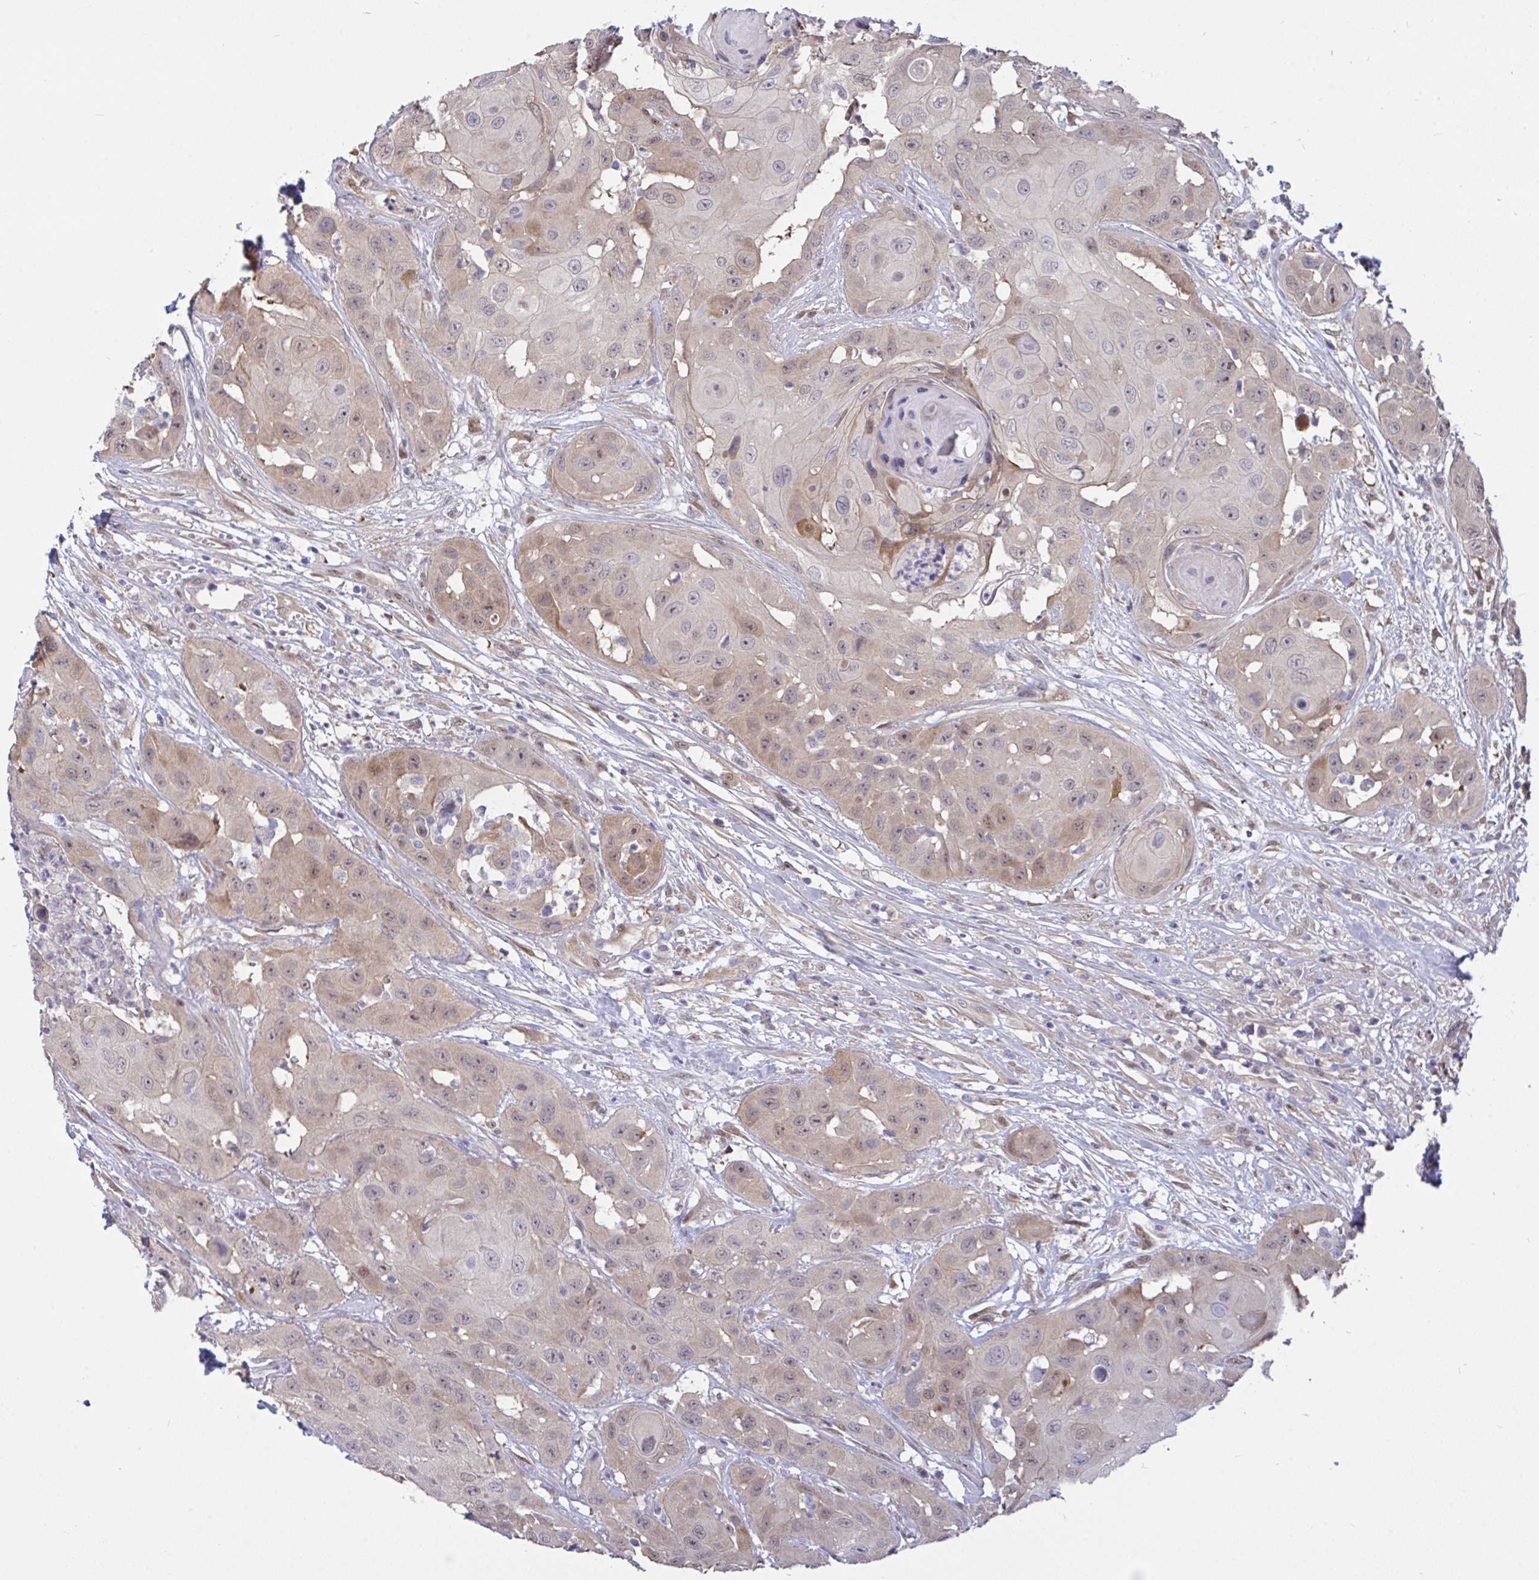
{"staining": {"intensity": "weak", "quantity": "25%-75%", "location": "cytoplasmic/membranous"}, "tissue": "head and neck cancer", "cell_type": "Tumor cells", "image_type": "cancer", "snomed": [{"axis": "morphology", "description": "Squamous cell carcinoma, NOS"}, {"axis": "topography", "description": "Head-Neck"}], "caption": "This photomicrograph demonstrates head and neck cancer stained with immunohistochemistry (IHC) to label a protein in brown. The cytoplasmic/membranous of tumor cells show weak positivity for the protein. Nuclei are counter-stained blue.", "gene": "L3HYPDH", "patient": {"sex": "male", "age": 83}}